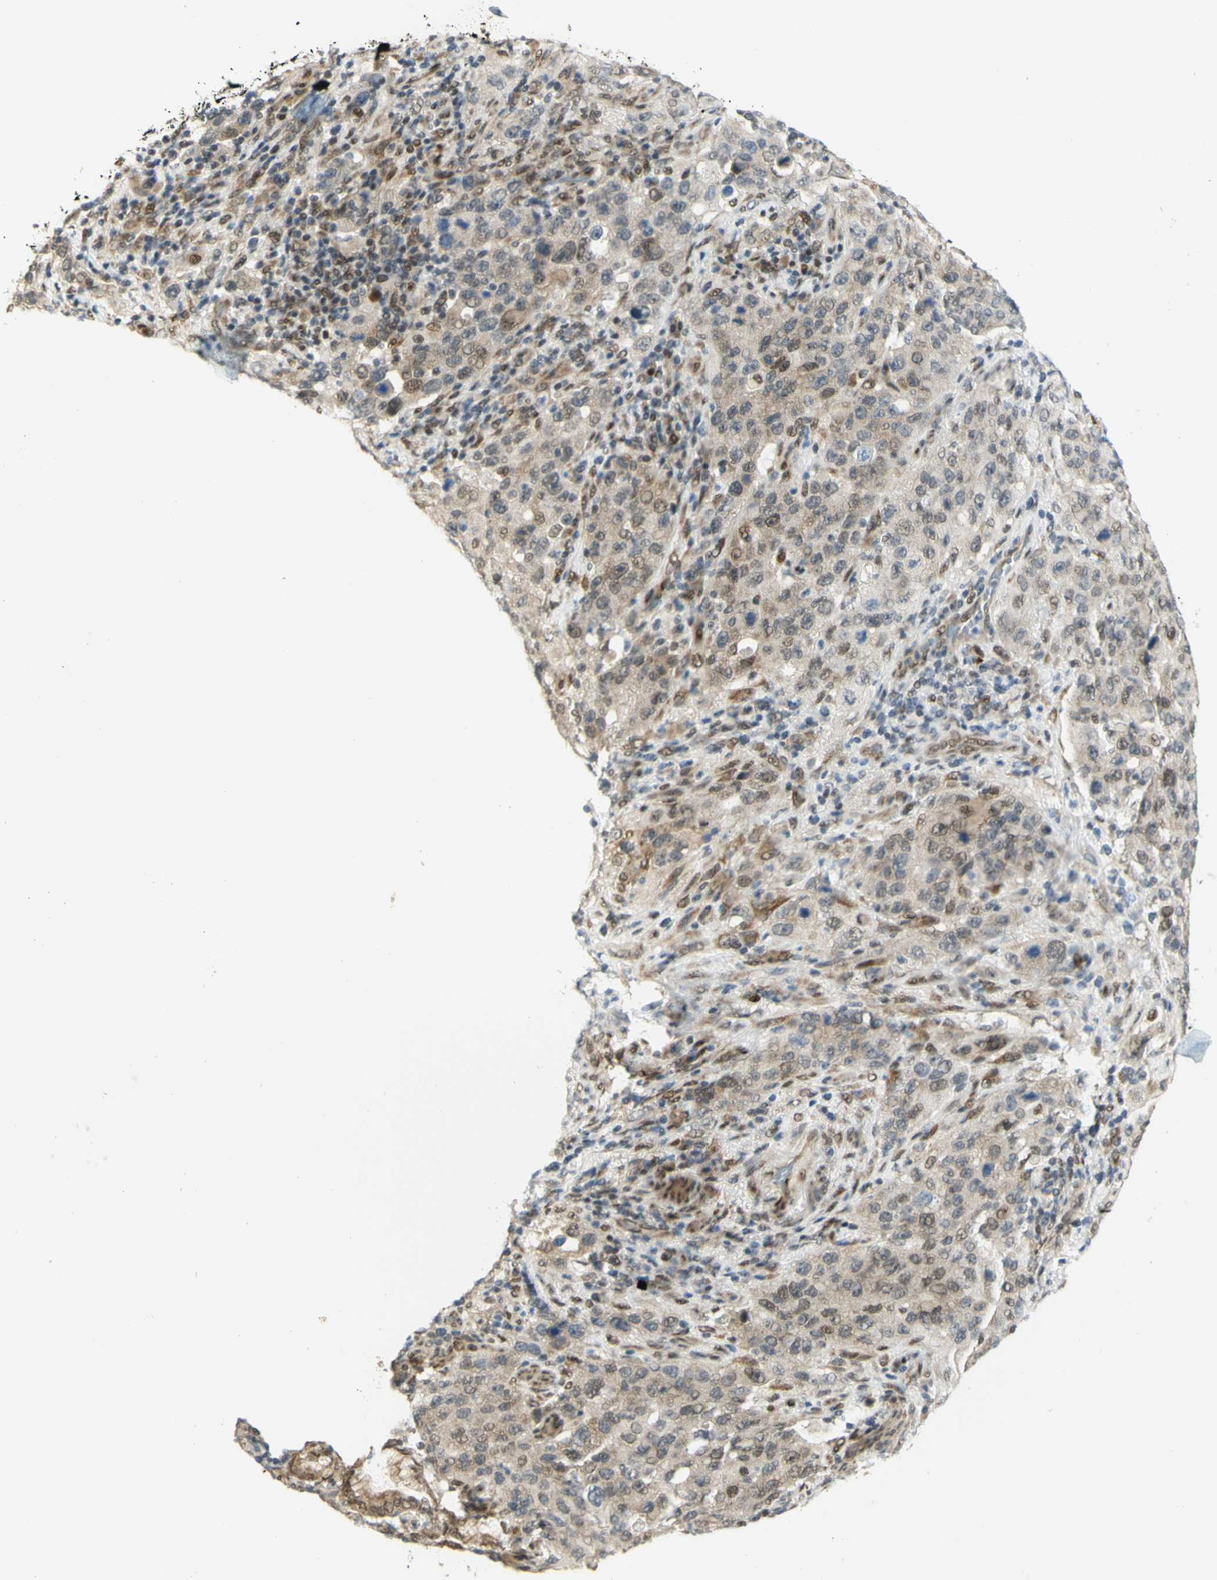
{"staining": {"intensity": "weak", "quantity": "25%-75%", "location": "cytoplasmic/membranous,nuclear"}, "tissue": "stomach cancer", "cell_type": "Tumor cells", "image_type": "cancer", "snomed": [{"axis": "morphology", "description": "Normal tissue, NOS"}, {"axis": "morphology", "description": "Adenocarcinoma, NOS"}, {"axis": "topography", "description": "Stomach"}], "caption": "Immunohistochemical staining of human stomach cancer (adenocarcinoma) shows weak cytoplasmic/membranous and nuclear protein expression in about 25%-75% of tumor cells.", "gene": "DDX1", "patient": {"sex": "male", "age": 48}}